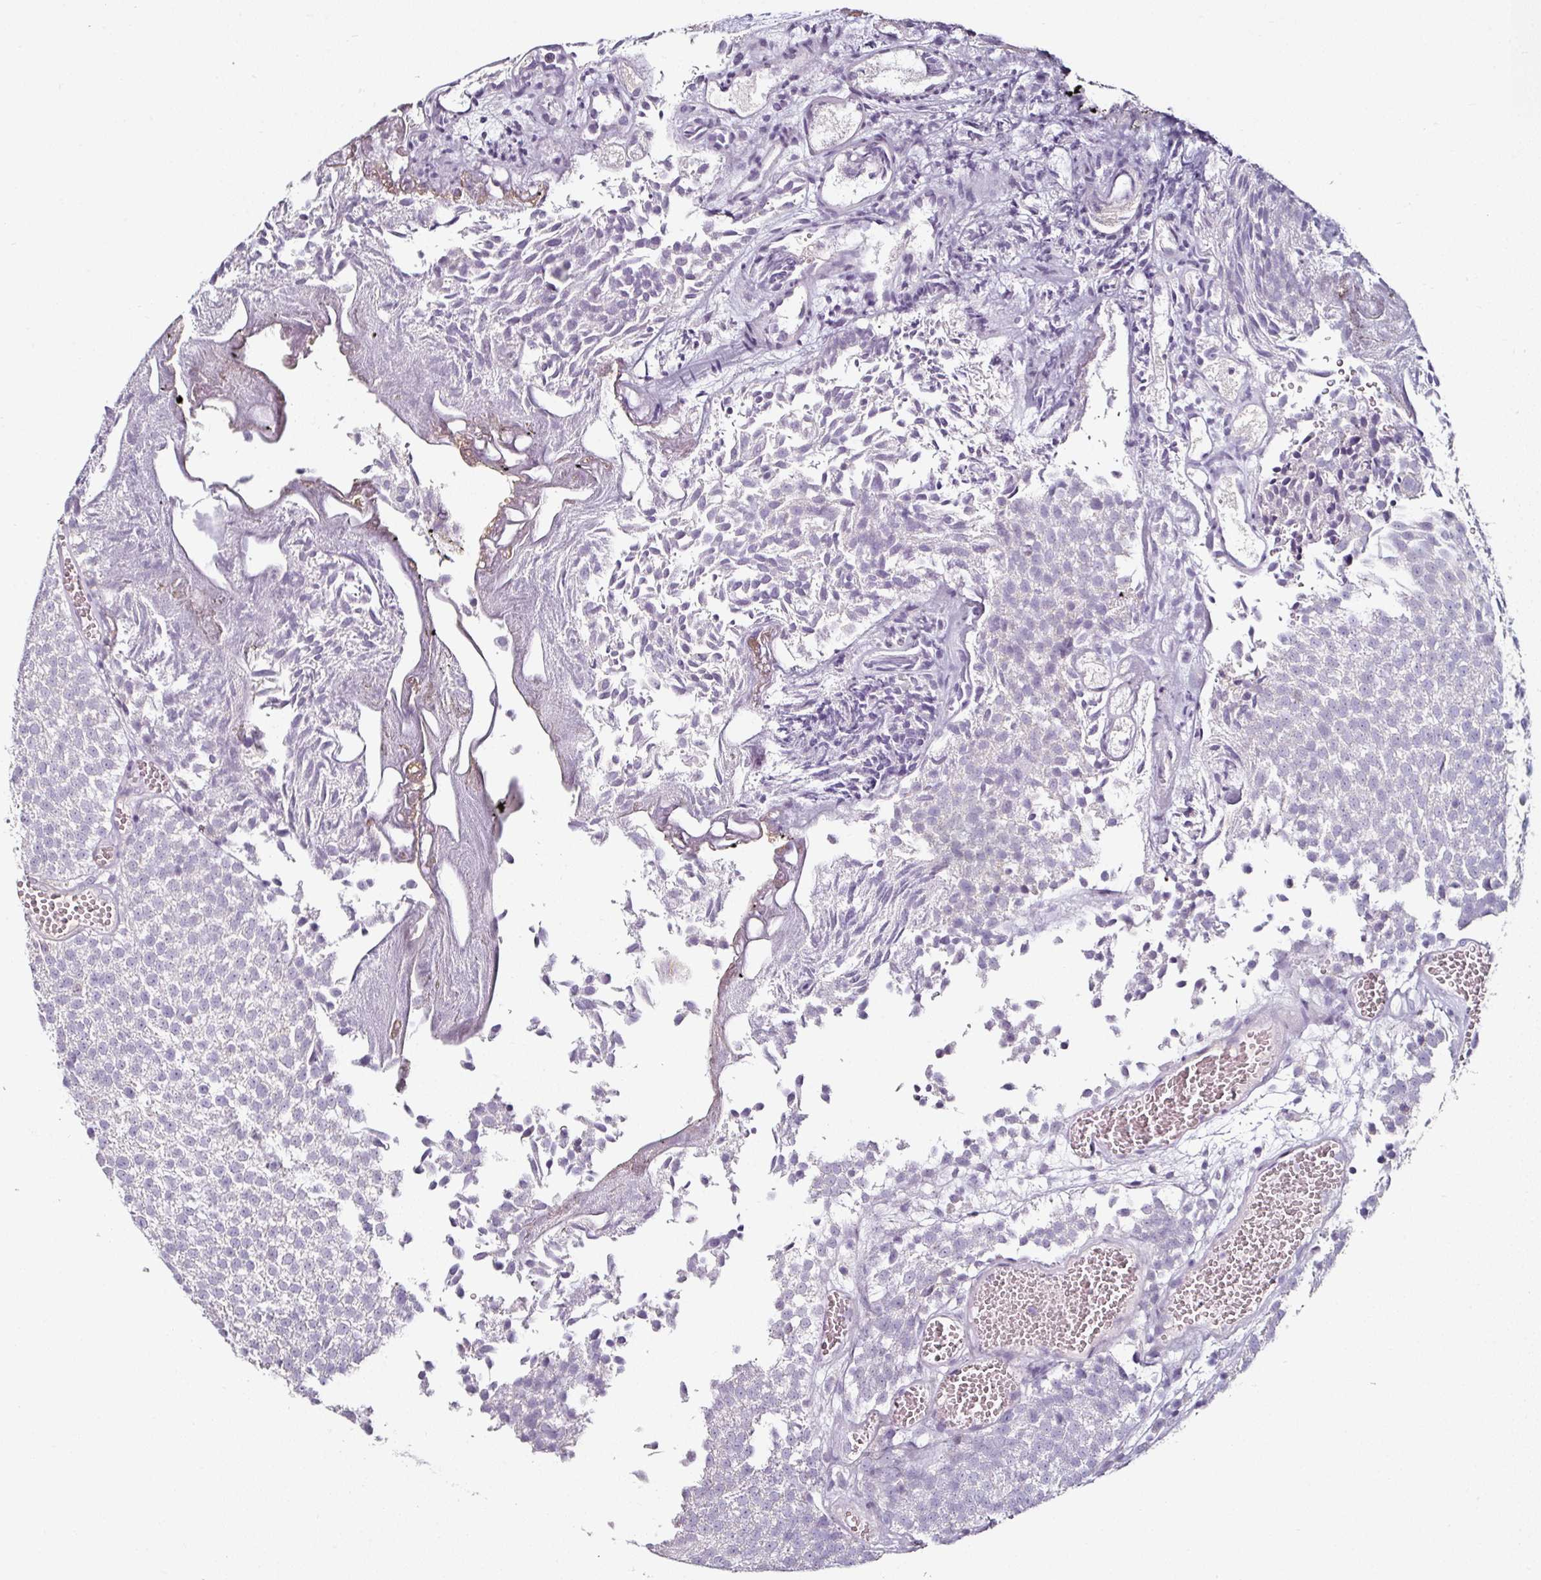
{"staining": {"intensity": "negative", "quantity": "none", "location": "none"}, "tissue": "urothelial cancer", "cell_type": "Tumor cells", "image_type": "cancer", "snomed": [{"axis": "morphology", "description": "Urothelial carcinoma, Low grade"}, {"axis": "topography", "description": "Urinary bladder"}], "caption": "High magnification brightfield microscopy of urothelial cancer stained with DAB (brown) and counterstained with hematoxylin (blue): tumor cells show no significant expression.", "gene": "CAP2", "patient": {"sex": "female", "age": 79}}